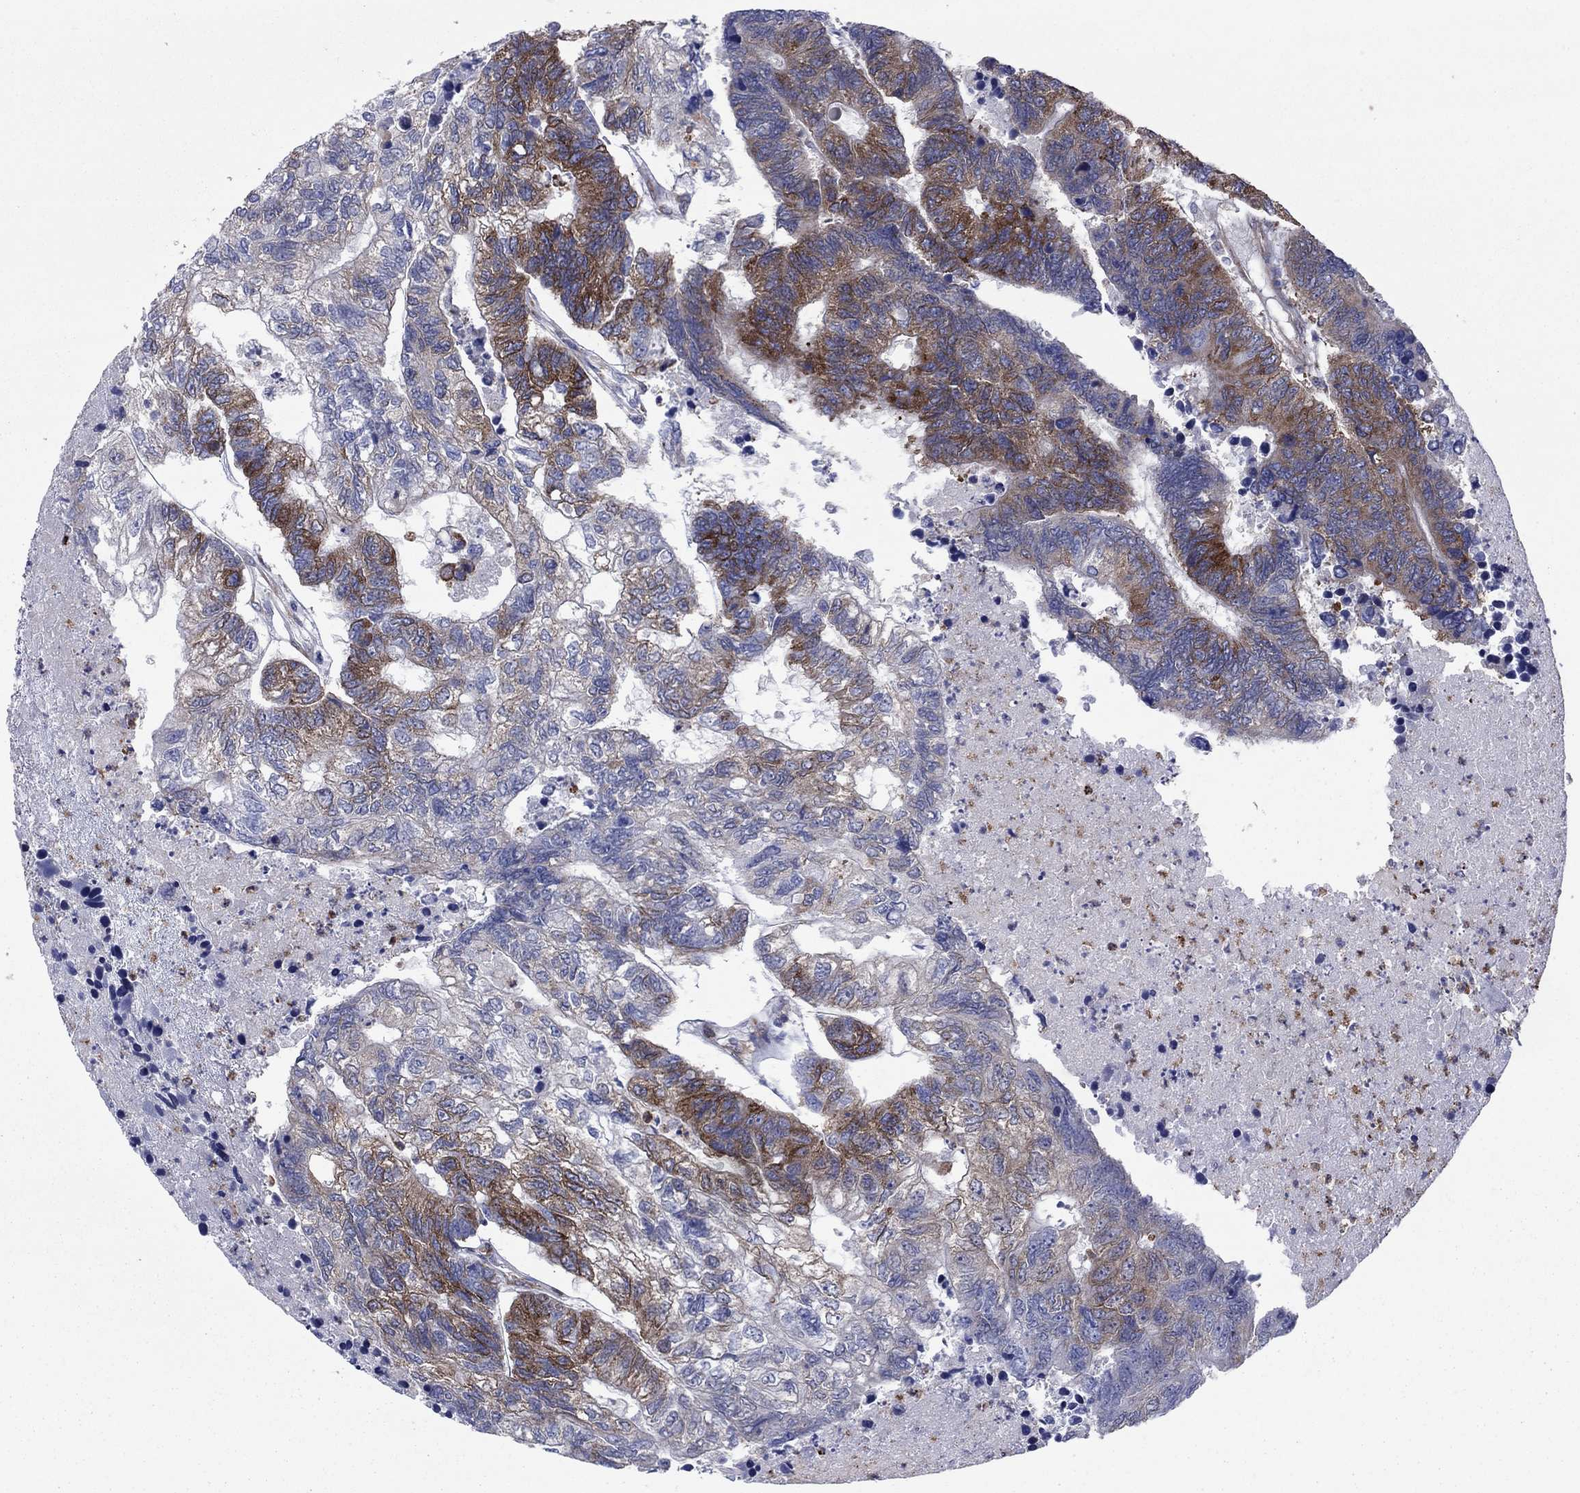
{"staining": {"intensity": "strong", "quantity": "25%-75%", "location": "cytoplasmic/membranous"}, "tissue": "colorectal cancer", "cell_type": "Tumor cells", "image_type": "cancer", "snomed": [{"axis": "morphology", "description": "Adenocarcinoma, NOS"}, {"axis": "topography", "description": "Colon"}], "caption": "Human colorectal cancer (adenocarcinoma) stained for a protein (brown) exhibits strong cytoplasmic/membranous positive expression in approximately 25%-75% of tumor cells.", "gene": "GPR155", "patient": {"sex": "female", "age": 48}}